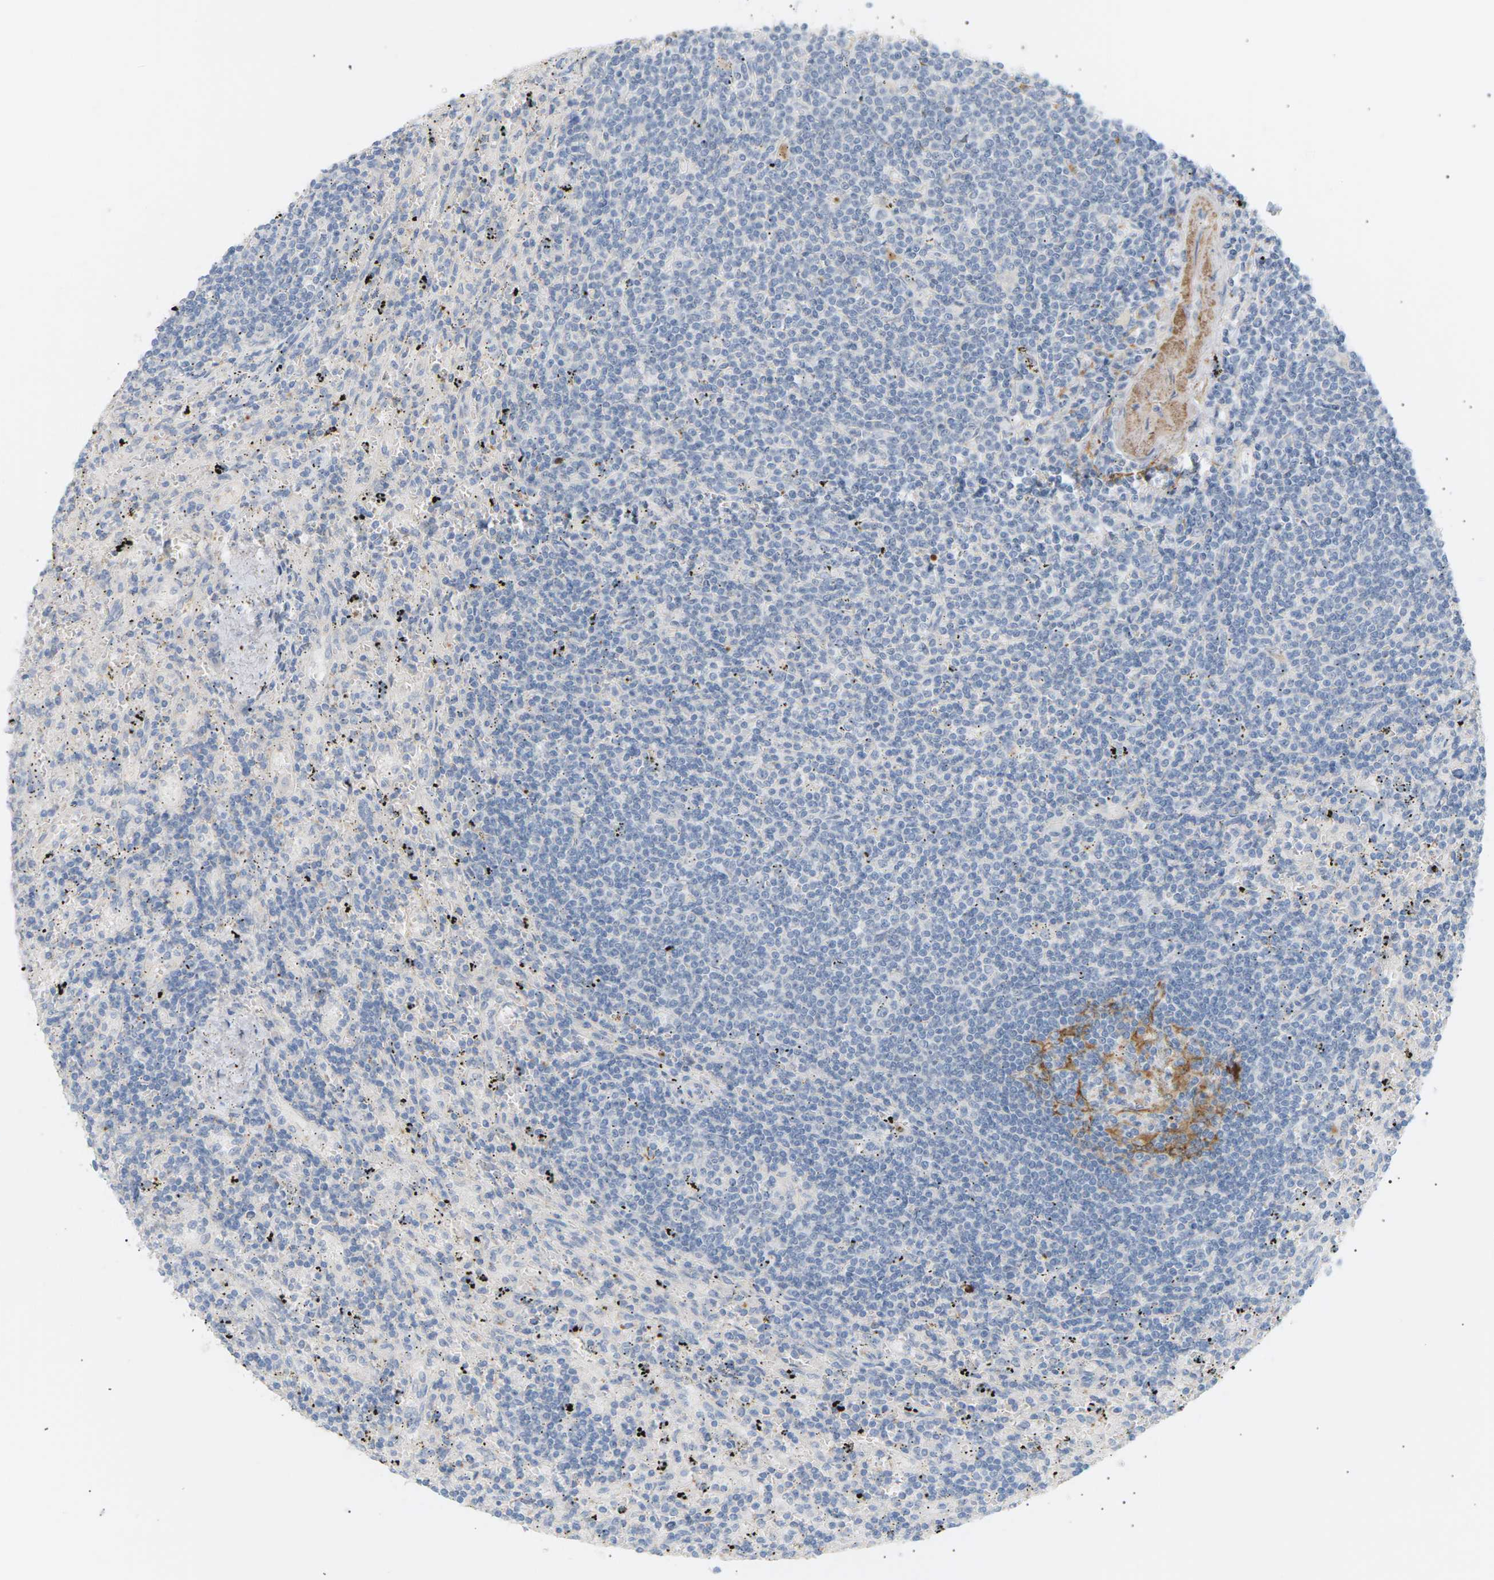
{"staining": {"intensity": "moderate", "quantity": "<25%", "location": "cytoplasmic/membranous"}, "tissue": "lymphoma", "cell_type": "Tumor cells", "image_type": "cancer", "snomed": [{"axis": "morphology", "description": "Malignant lymphoma, non-Hodgkin's type, Low grade"}, {"axis": "topography", "description": "Spleen"}], "caption": "IHC (DAB (3,3'-diaminobenzidine)) staining of lymphoma displays moderate cytoplasmic/membranous protein positivity in approximately <25% of tumor cells.", "gene": "CLU", "patient": {"sex": "male", "age": 76}}